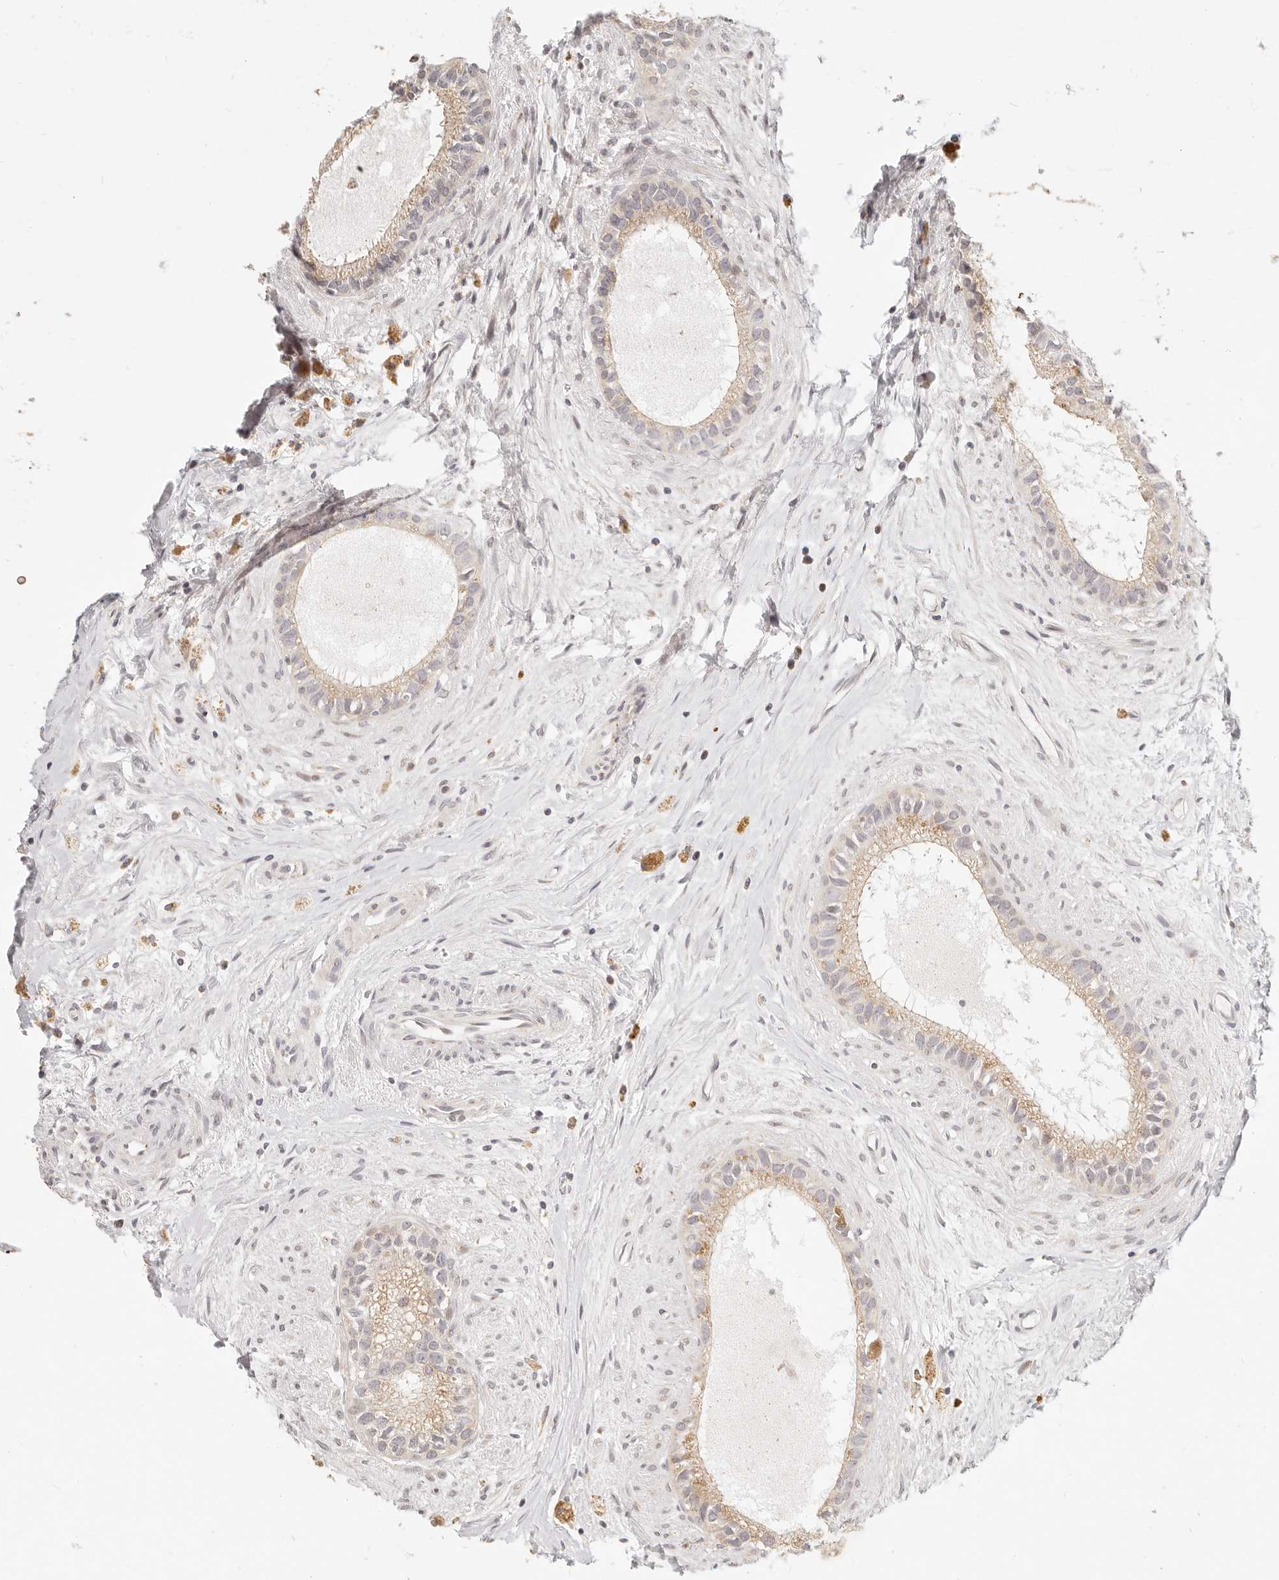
{"staining": {"intensity": "weak", "quantity": ">75%", "location": "cytoplasmic/membranous"}, "tissue": "epididymis", "cell_type": "Glandular cells", "image_type": "normal", "snomed": [{"axis": "morphology", "description": "Normal tissue, NOS"}, {"axis": "topography", "description": "Epididymis"}], "caption": "Brown immunohistochemical staining in unremarkable human epididymis reveals weak cytoplasmic/membranous staining in approximately >75% of glandular cells.", "gene": "FAM20B", "patient": {"sex": "male", "age": 80}}